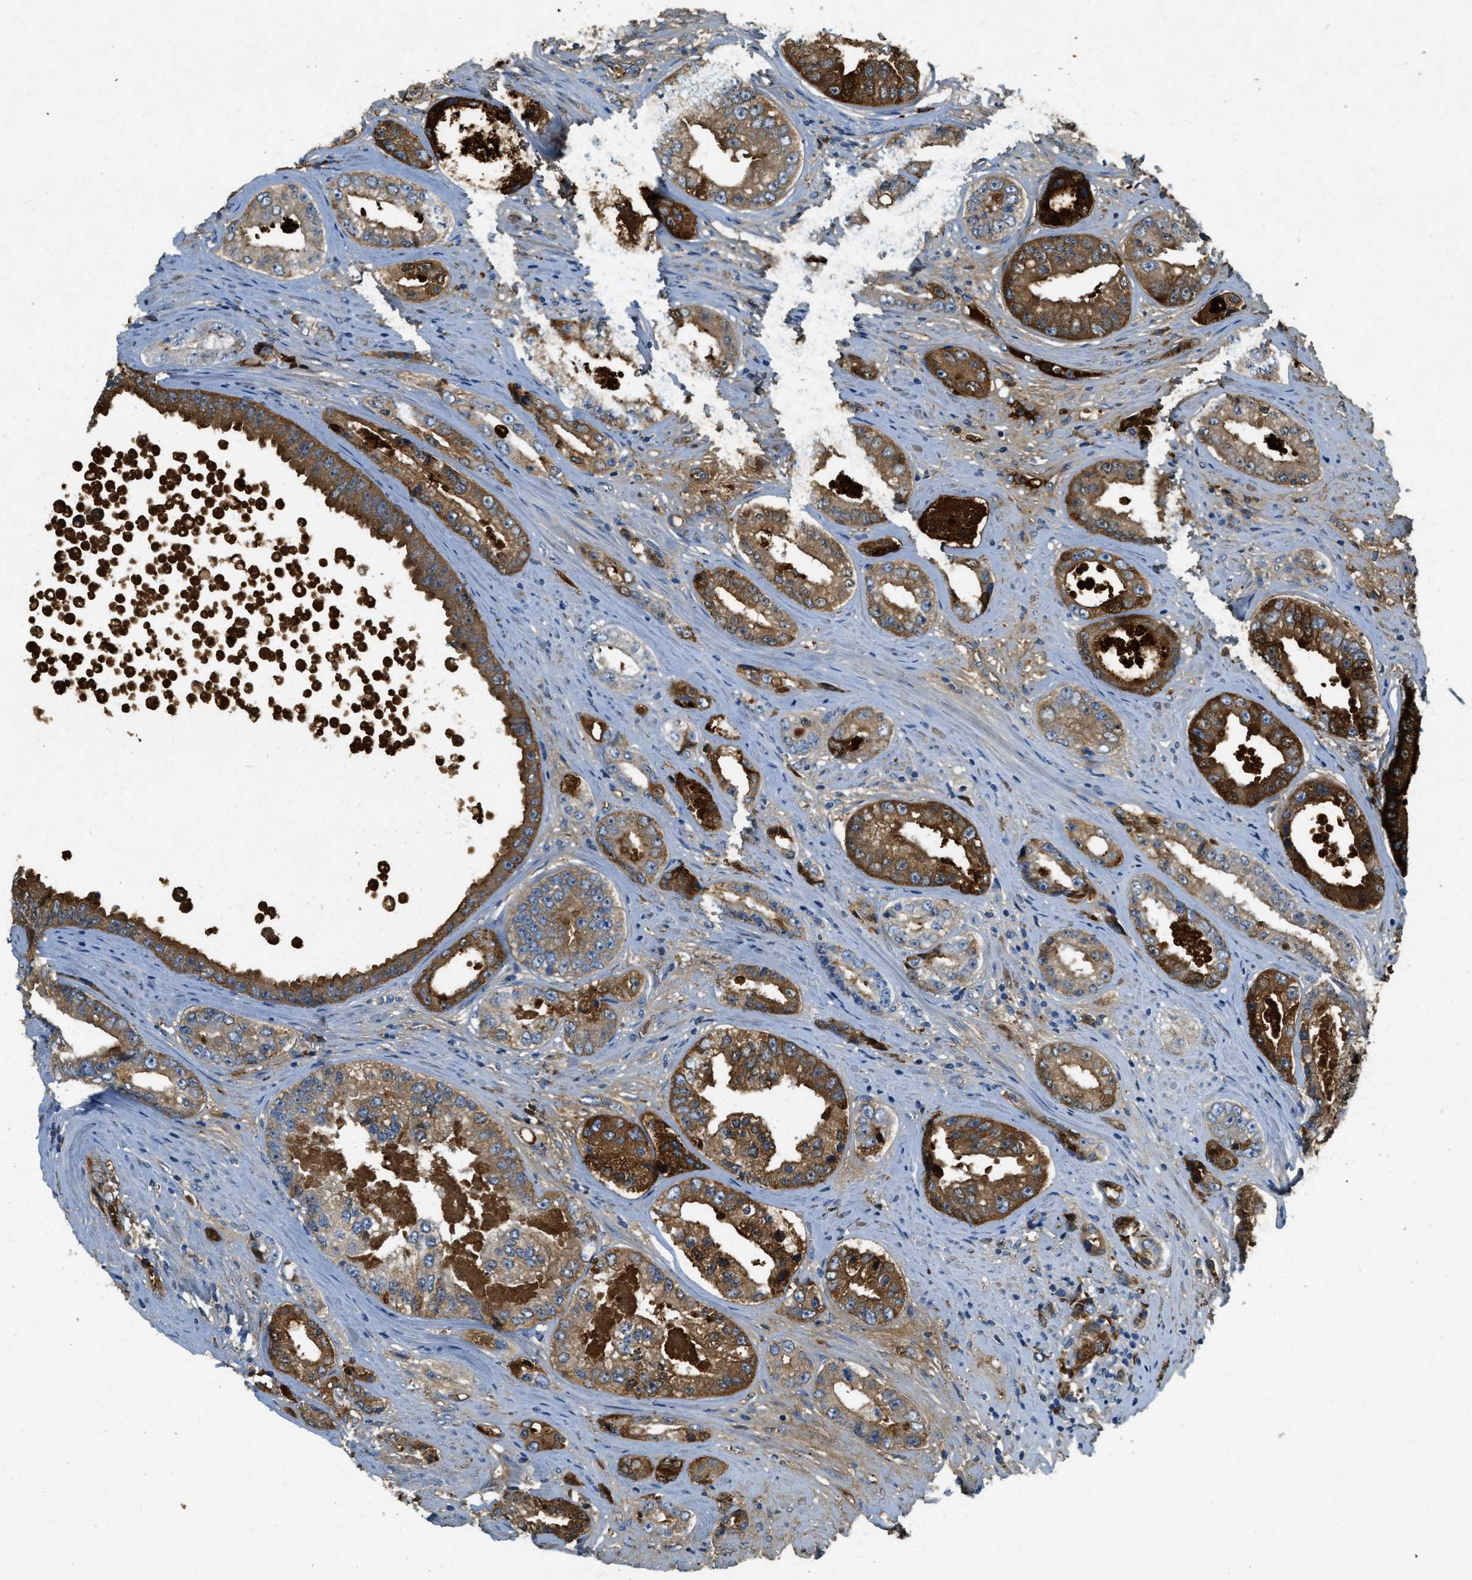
{"staining": {"intensity": "strong", "quantity": ">75%", "location": "cytoplasmic/membranous"}, "tissue": "prostate cancer", "cell_type": "Tumor cells", "image_type": "cancer", "snomed": [{"axis": "morphology", "description": "Adenocarcinoma, High grade"}, {"axis": "topography", "description": "Prostate"}], "caption": "About >75% of tumor cells in prostate cancer (adenocarcinoma (high-grade)) exhibit strong cytoplasmic/membranous protein staining as visualized by brown immunohistochemical staining.", "gene": "PRTN3", "patient": {"sex": "male", "age": 61}}